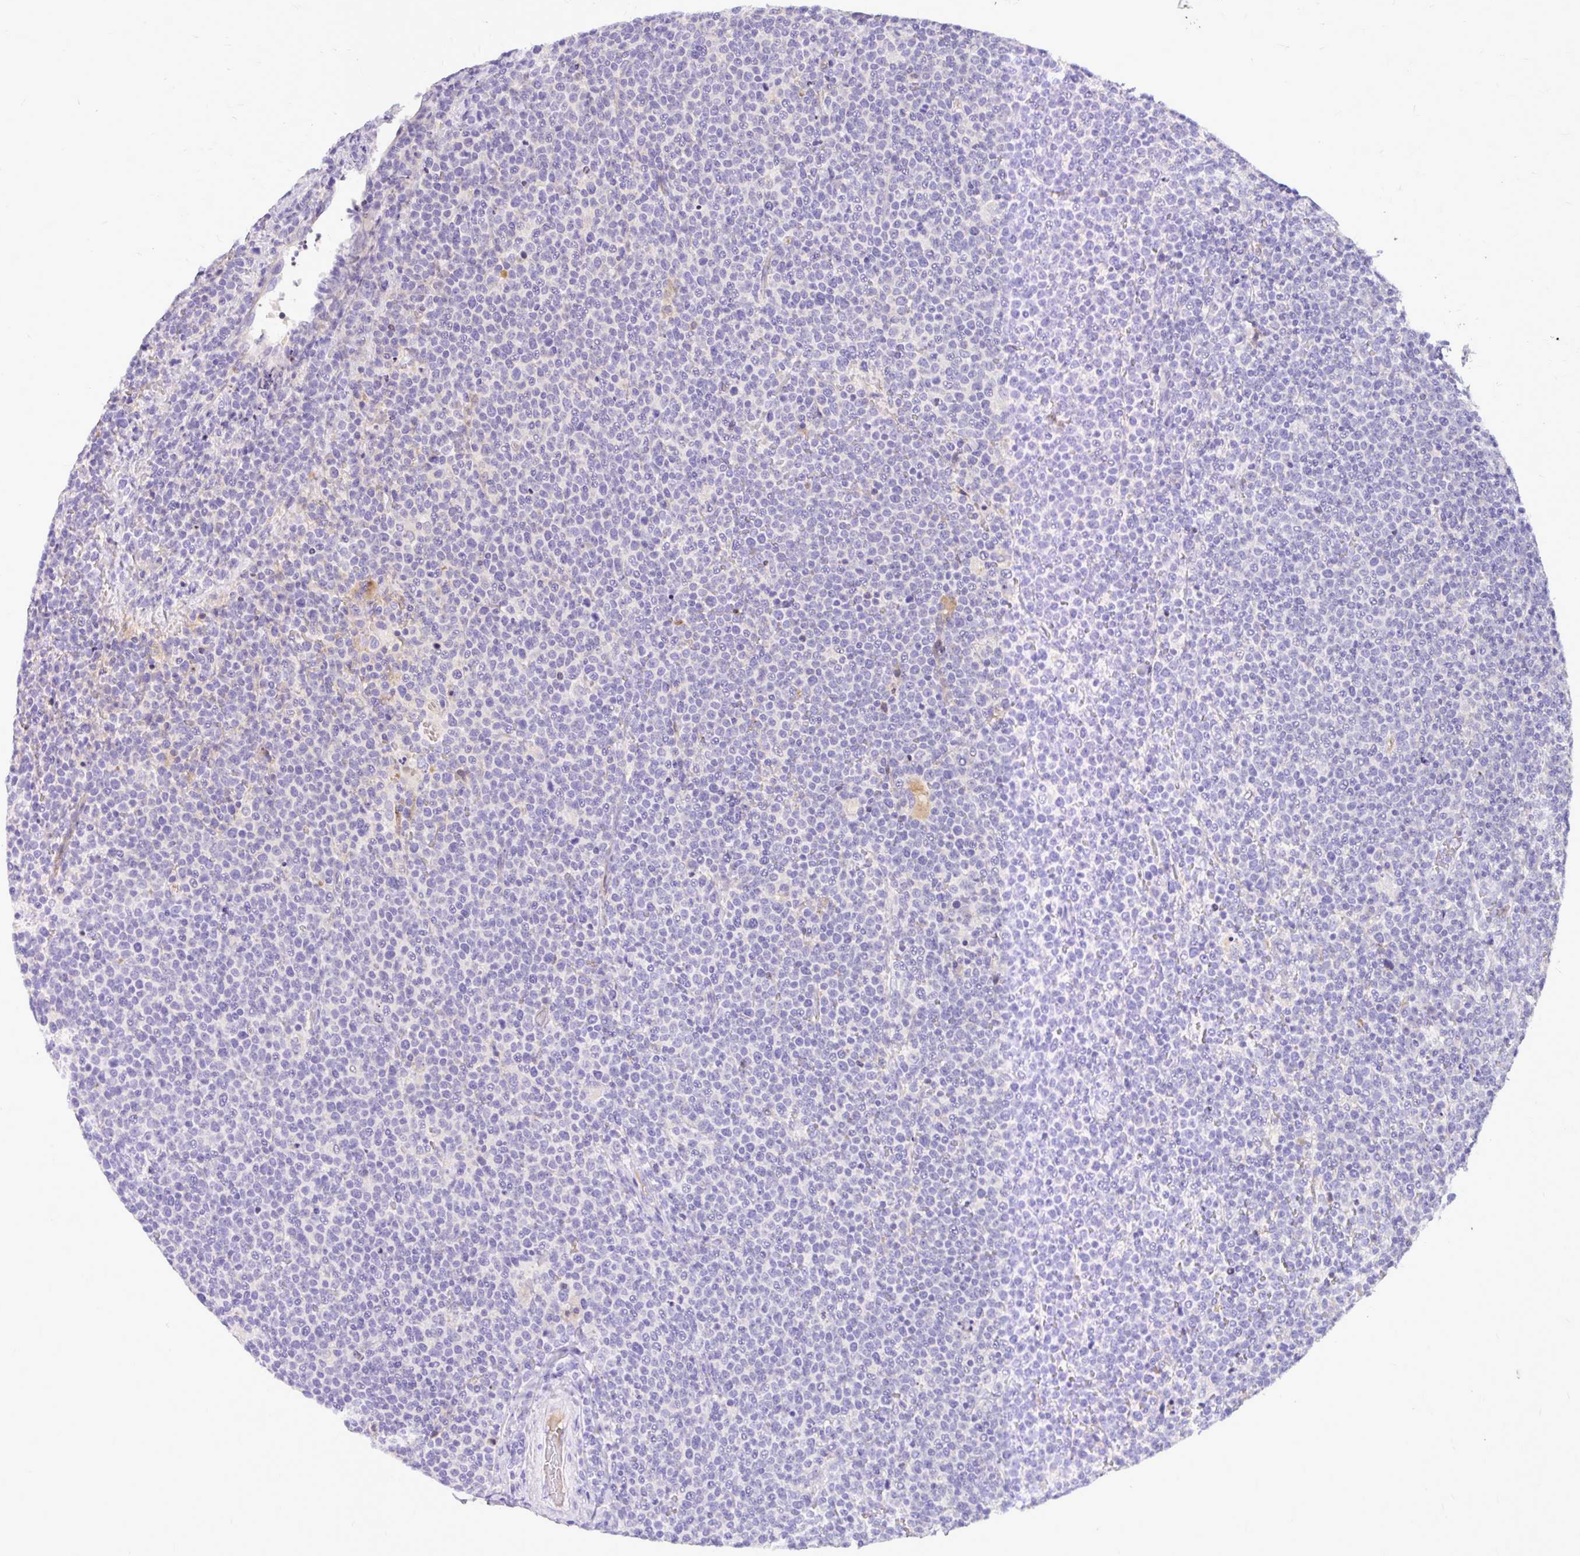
{"staining": {"intensity": "negative", "quantity": "none", "location": "none"}, "tissue": "lymphoma", "cell_type": "Tumor cells", "image_type": "cancer", "snomed": [{"axis": "morphology", "description": "Malignant lymphoma, non-Hodgkin's type, High grade"}, {"axis": "topography", "description": "Lymph node"}], "caption": "An immunohistochemistry micrograph of lymphoma is shown. There is no staining in tumor cells of lymphoma. (Stains: DAB (3,3'-diaminobenzidine) immunohistochemistry with hematoxylin counter stain, Microscopy: brightfield microscopy at high magnification).", "gene": "MAP1LC3A", "patient": {"sex": "male", "age": 61}}